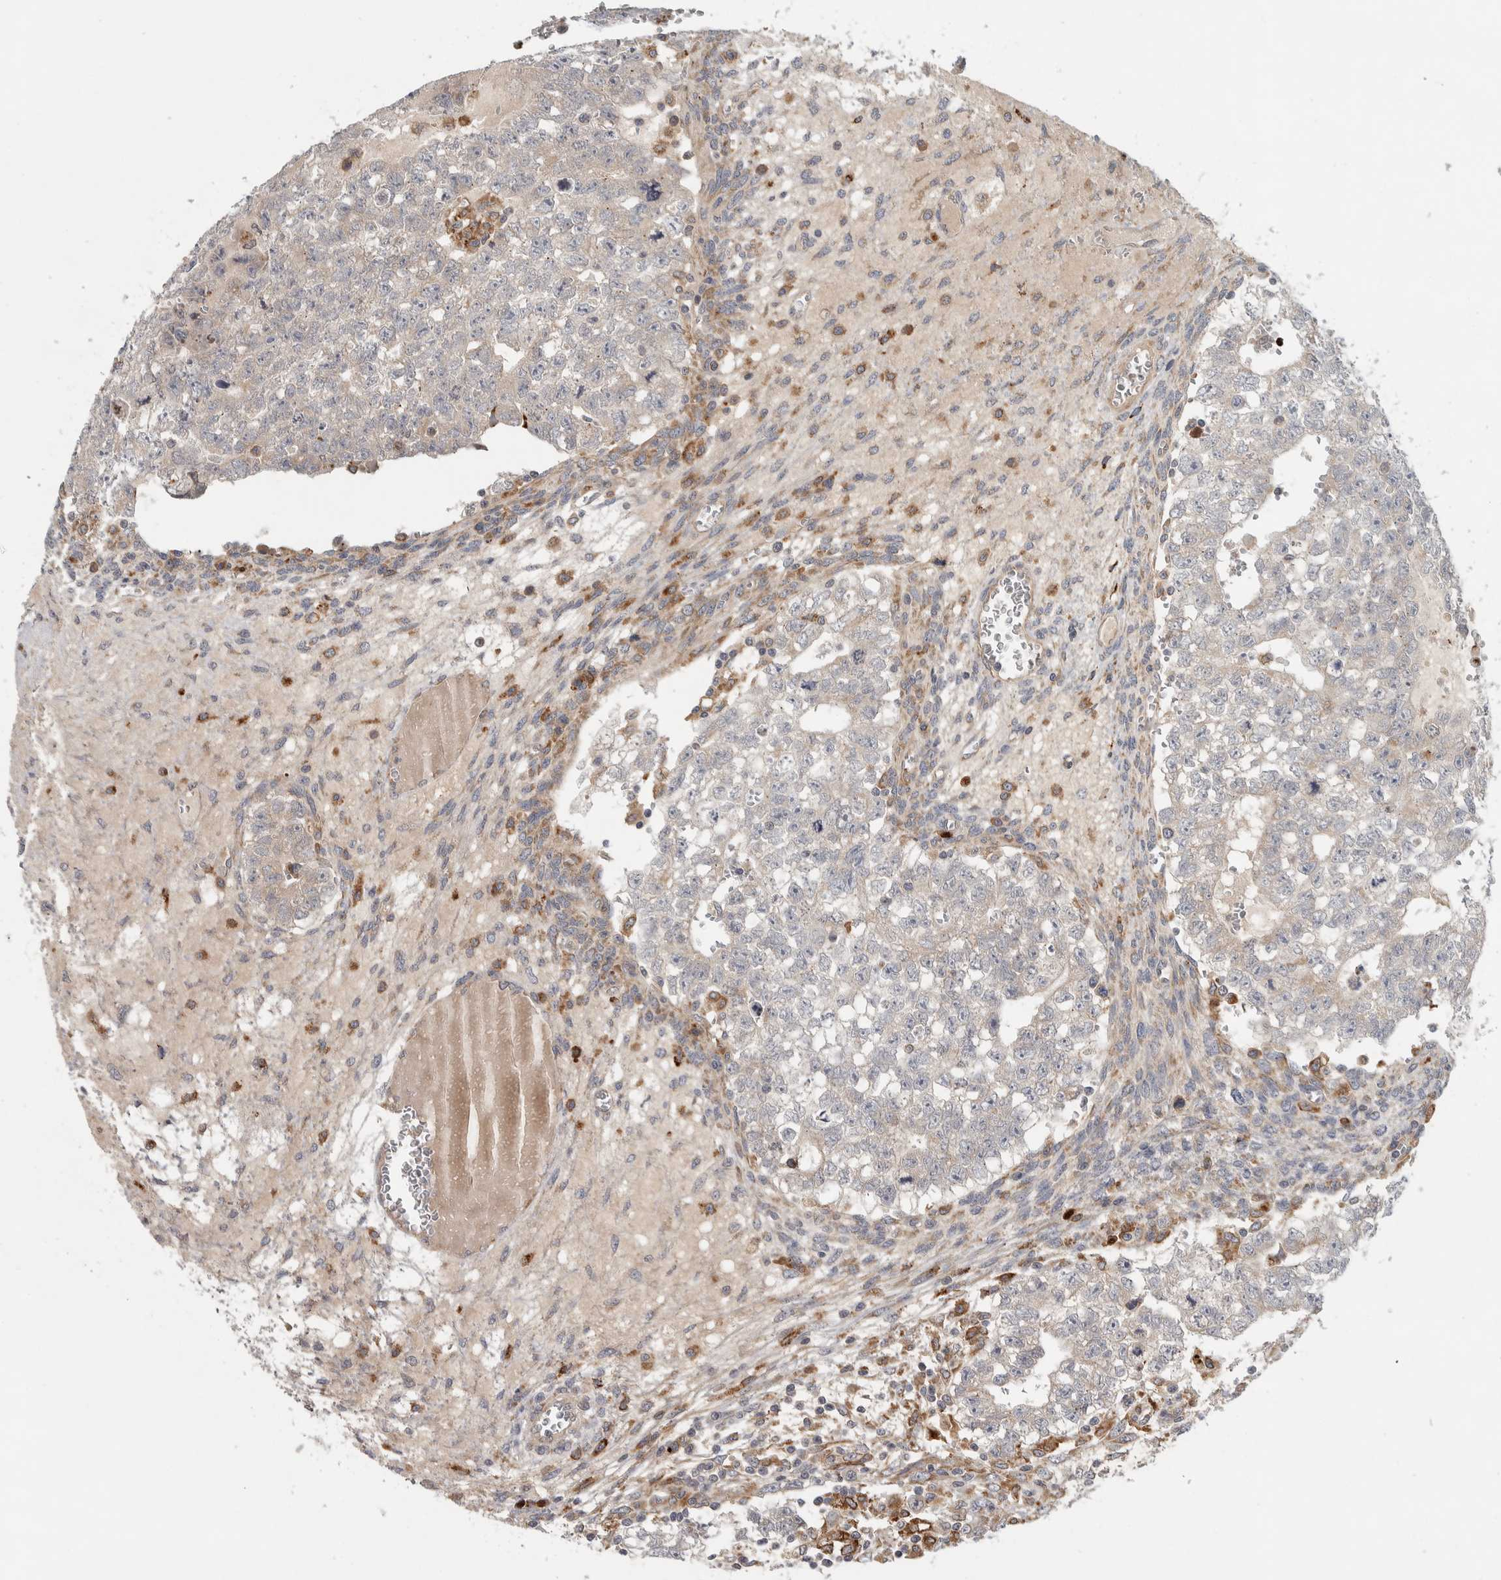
{"staining": {"intensity": "negative", "quantity": "none", "location": "none"}, "tissue": "testis cancer", "cell_type": "Tumor cells", "image_type": "cancer", "snomed": [{"axis": "morphology", "description": "Seminoma, NOS"}, {"axis": "morphology", "description": "Carcinoma, Embryonal, NOS"}, {"axis": "topography", "description": "Testis"}], "caption": "IHC of embryonal carcinoma (testis) shows no expression in tumor cells. The staining is performed using DAB brown chromogen with nuclei counter-stained in using hematoxylin.", "gene": "ADPRM", "patient": {"sex": "male", "age": 38}}